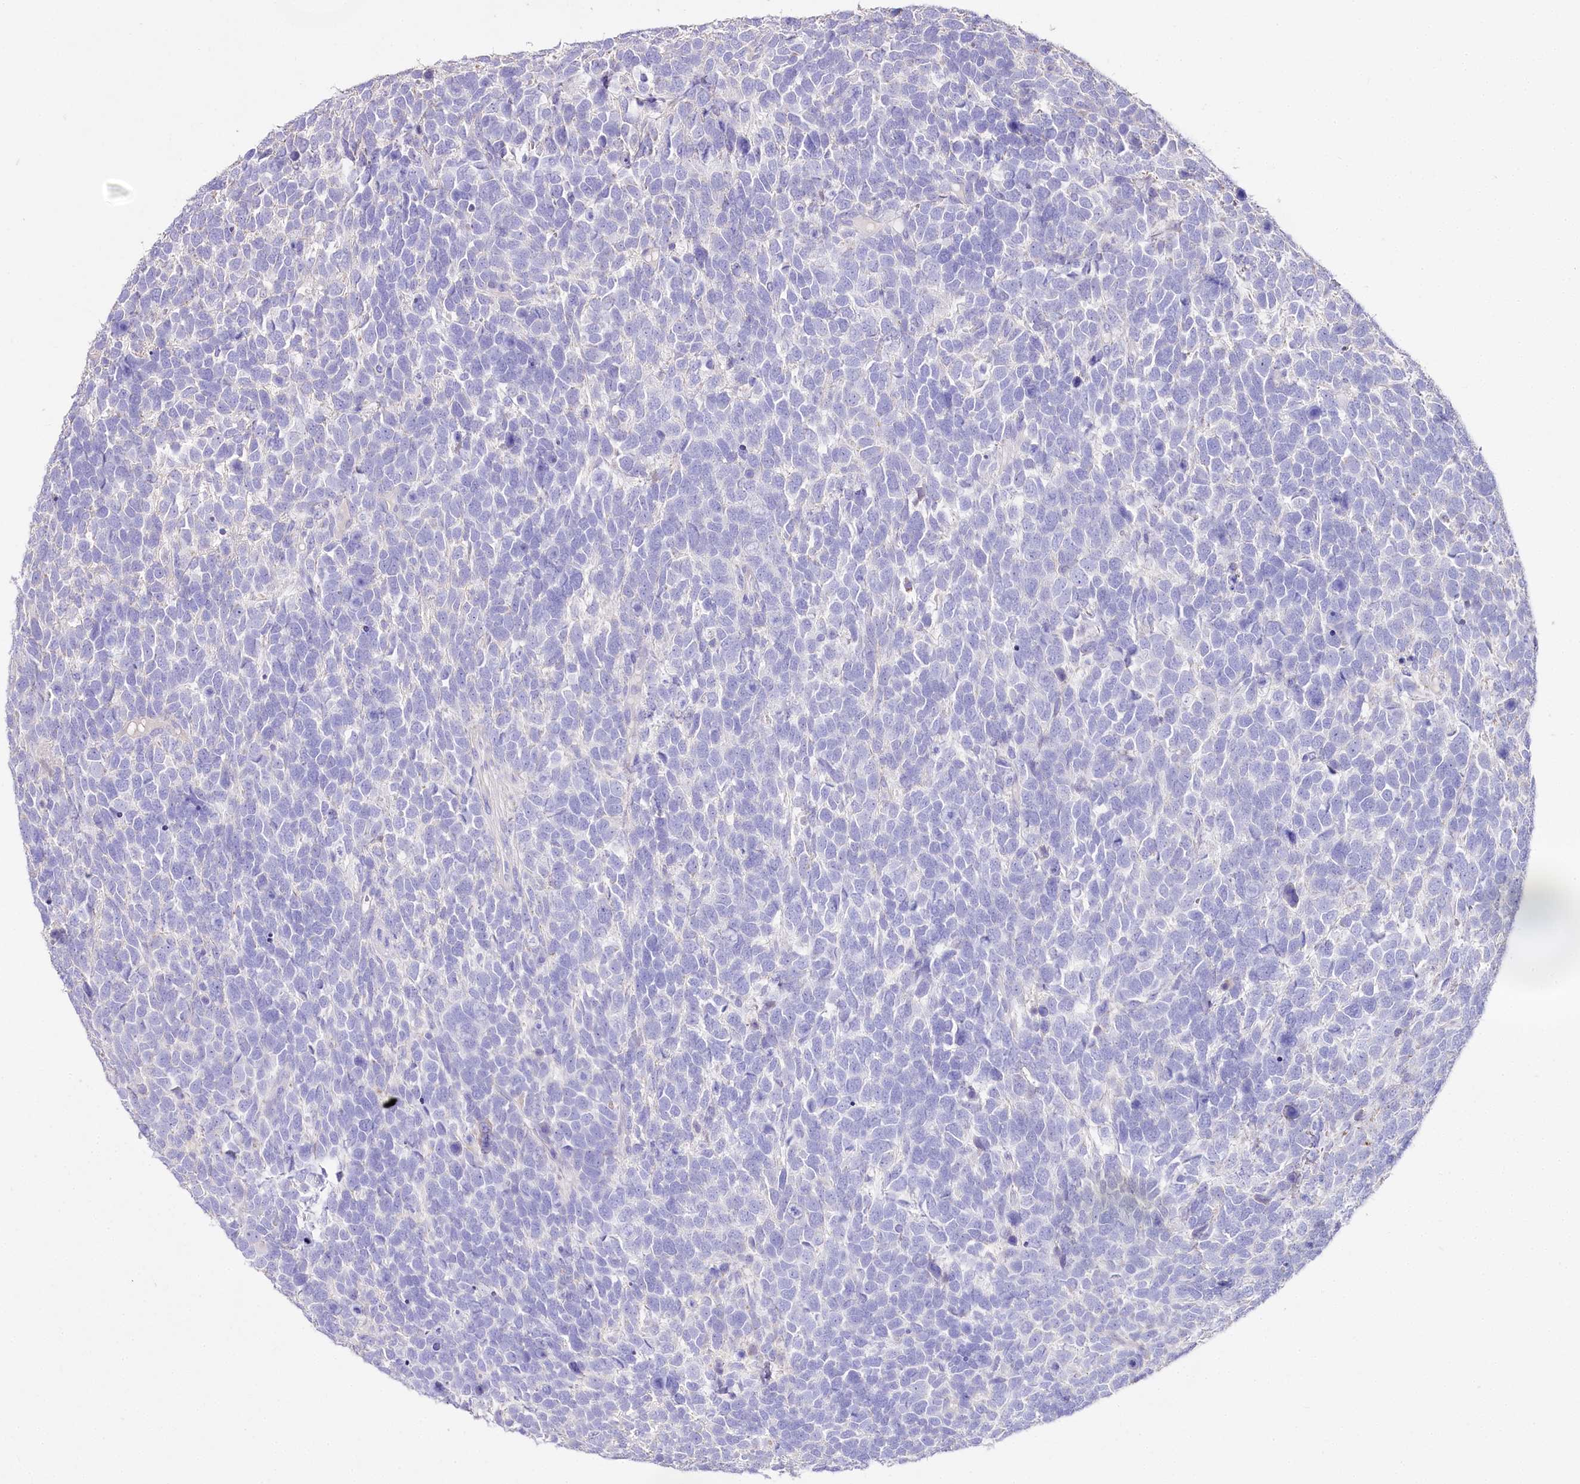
{"staining": {"intensity": "negative", "quantity": "none", "location": "none"}, "tissue": "urothelial cancer", "cell_type": "Tumor cells", "image_type": "cancer", "snomed": [{"axis": "morphology", "description": "Urothelial carcinoma, High grade"}, {"axis": "topography", "description": "Urinary bladder"}], "caption": "This is a histopathology image of immunohistochemistry staining of urothelial carcinoma (high-grade), which shows no positivity in tumor cells. Nuclei are stained in blue.", "gene": "PTER", "patient": {"sex": "female", "age": 82}}